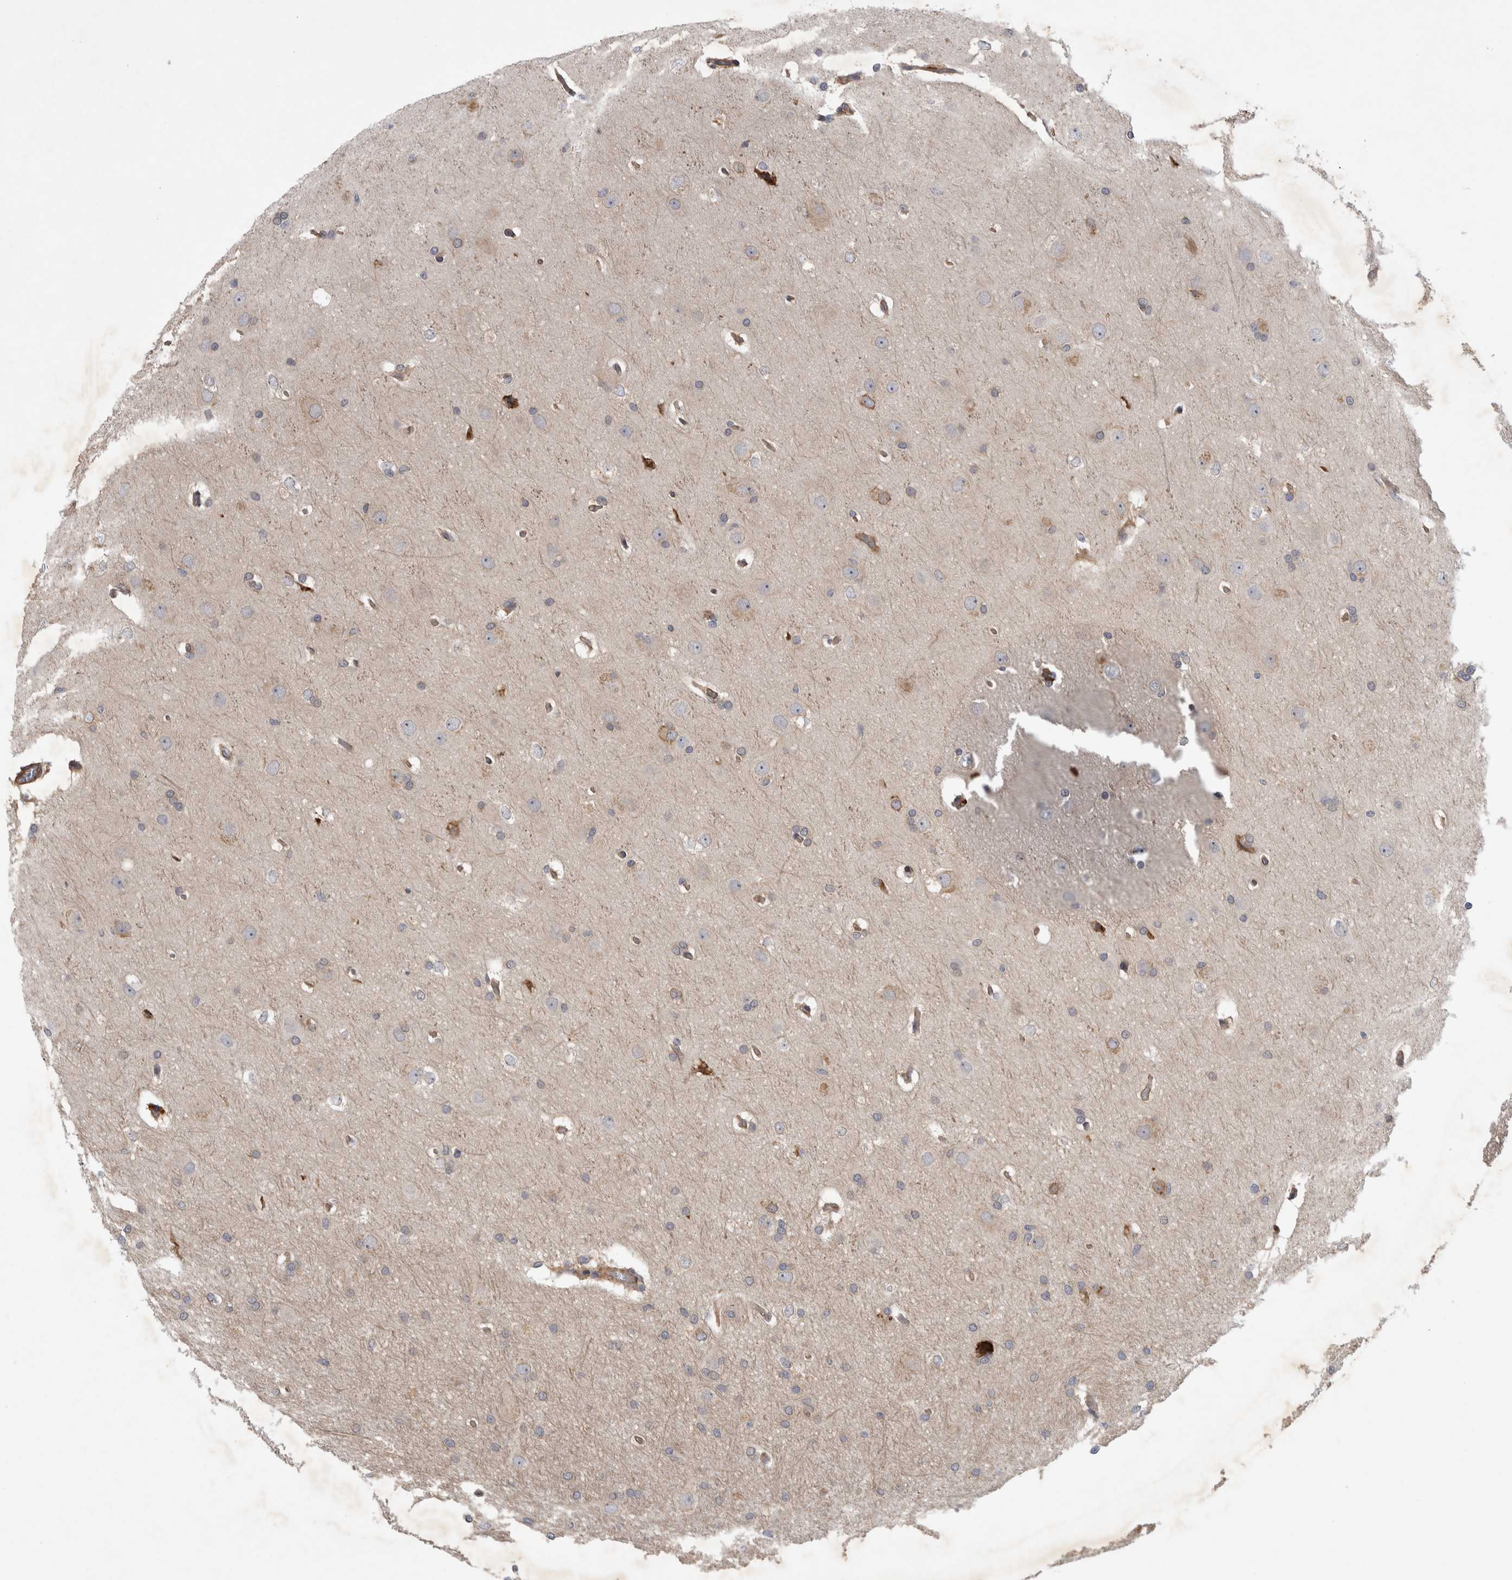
{"staining": {"intensity": "negative", "quantity": "none", "location": "none"}, "tissue": "glioma", "cell_type": "Tumor cells", "image_type": "cancer", "snomed": [{"axis": "morphology", "description": "Glioma, malignant, Low grade"}, {"axis": "topography", "description": "Brain"}], "caption": "Immunohistochemistry (IHC) histopathology image of neoplastic tissue: glioma stained with DAB (3,3'-diaminobenzidine) displays no significant protein staining in tumor cells.", "gene": "ANKFY1", "patient": {"sex": "female", "age": 37}}